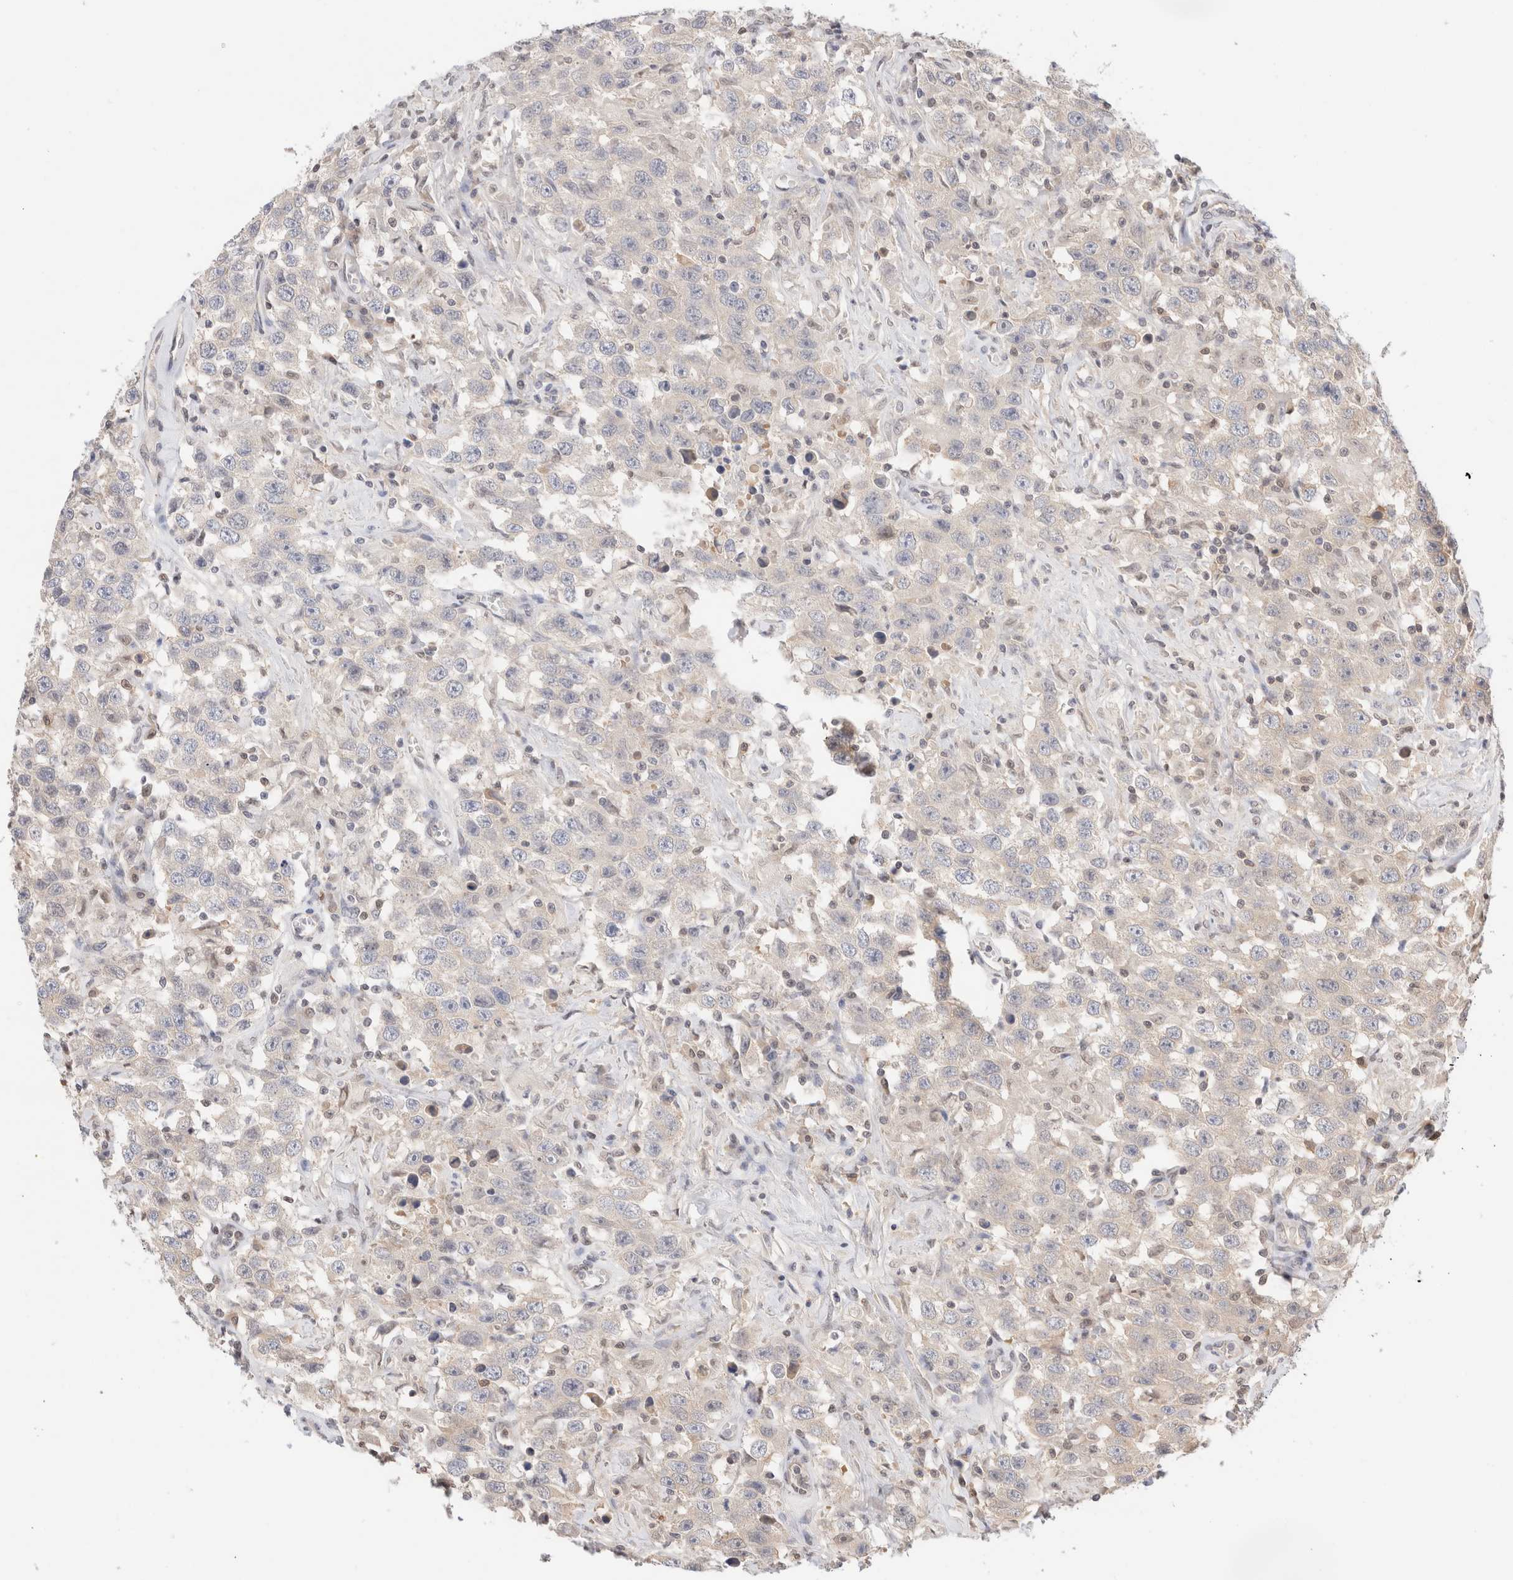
{"staining": {"intensity": "negative", "quantity": "none", "location": "none"}, "tissue": "testis cancer", "cell_type": "Tumor cells", "image_type": "cancer", "snomed": [{"axis": "morphology", "description": "Seminoma, NOS"}, {"axis": "topography", "description": "Testis"}], "caption": "Image shows no significant protein expression in tumor cells of testis cancer (seminoma). (DAB (3,3'-diaminobenzidine) IHC, high magnification).", "gene": "C17orf97", "patient": {"sex": "male", "age": 41}}